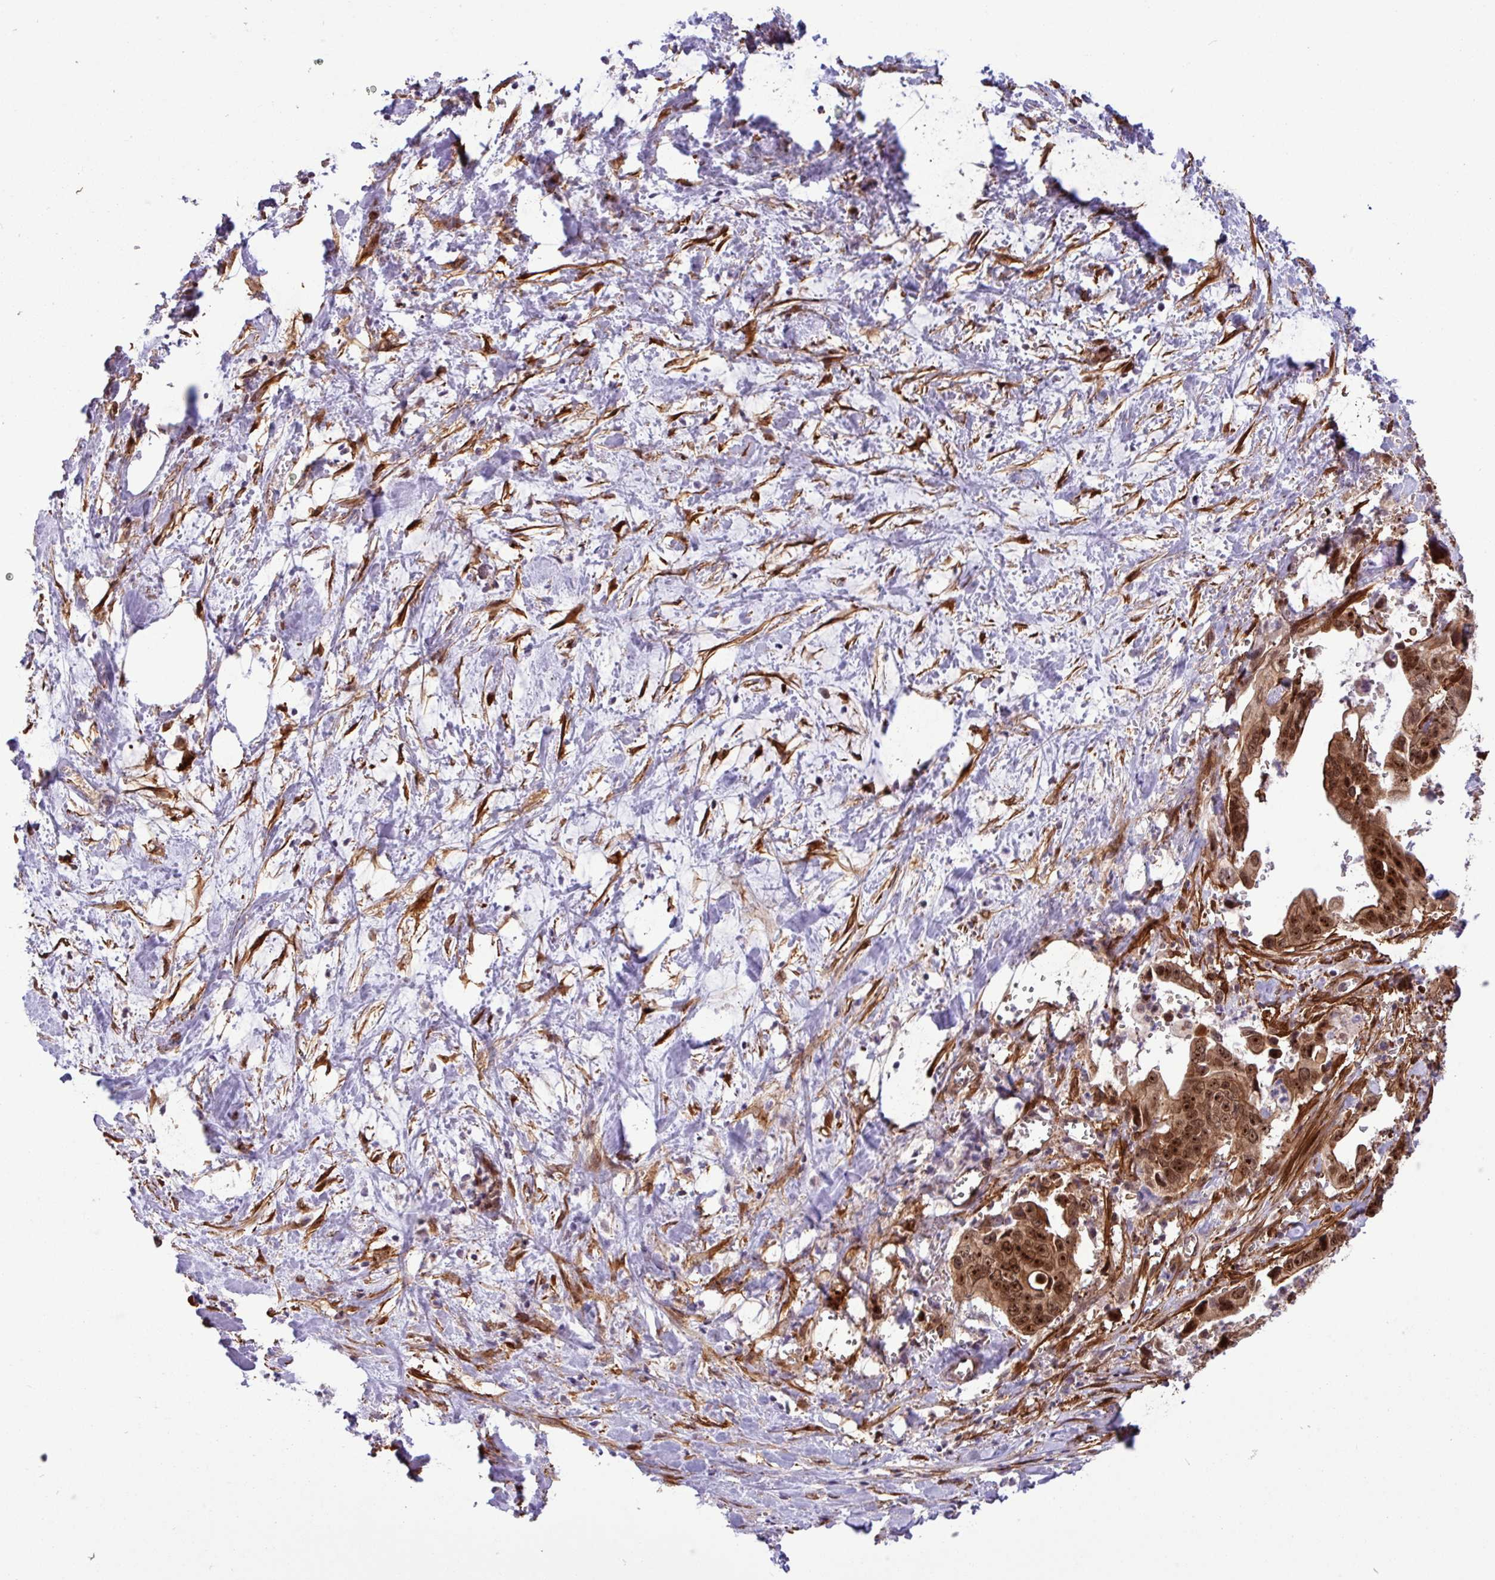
{"staining": {"intensity": "strong", "quantity": ">75%", "location": "cytoplasmic/membranous,nuclear"}, "tissue": "pancreatic cancer", "cell_type": "Tumor cells", "image_type": "cancer", "snomed": [{"axis": "morphology", "description": "Adenocarcinoma, NOS"}, {"axis": "topography", "description": "Pancreas"}], "caption": "Immunohistochemical staining of human pancreatic cancer (adenocarcinoma) exhibits high levels of strong cytoplasmic/membranous and nuclear protein expression in approximately >75% of tumor cells.", "gene": "C7orf50", "patient": {"sex": "male", "age": 61}}